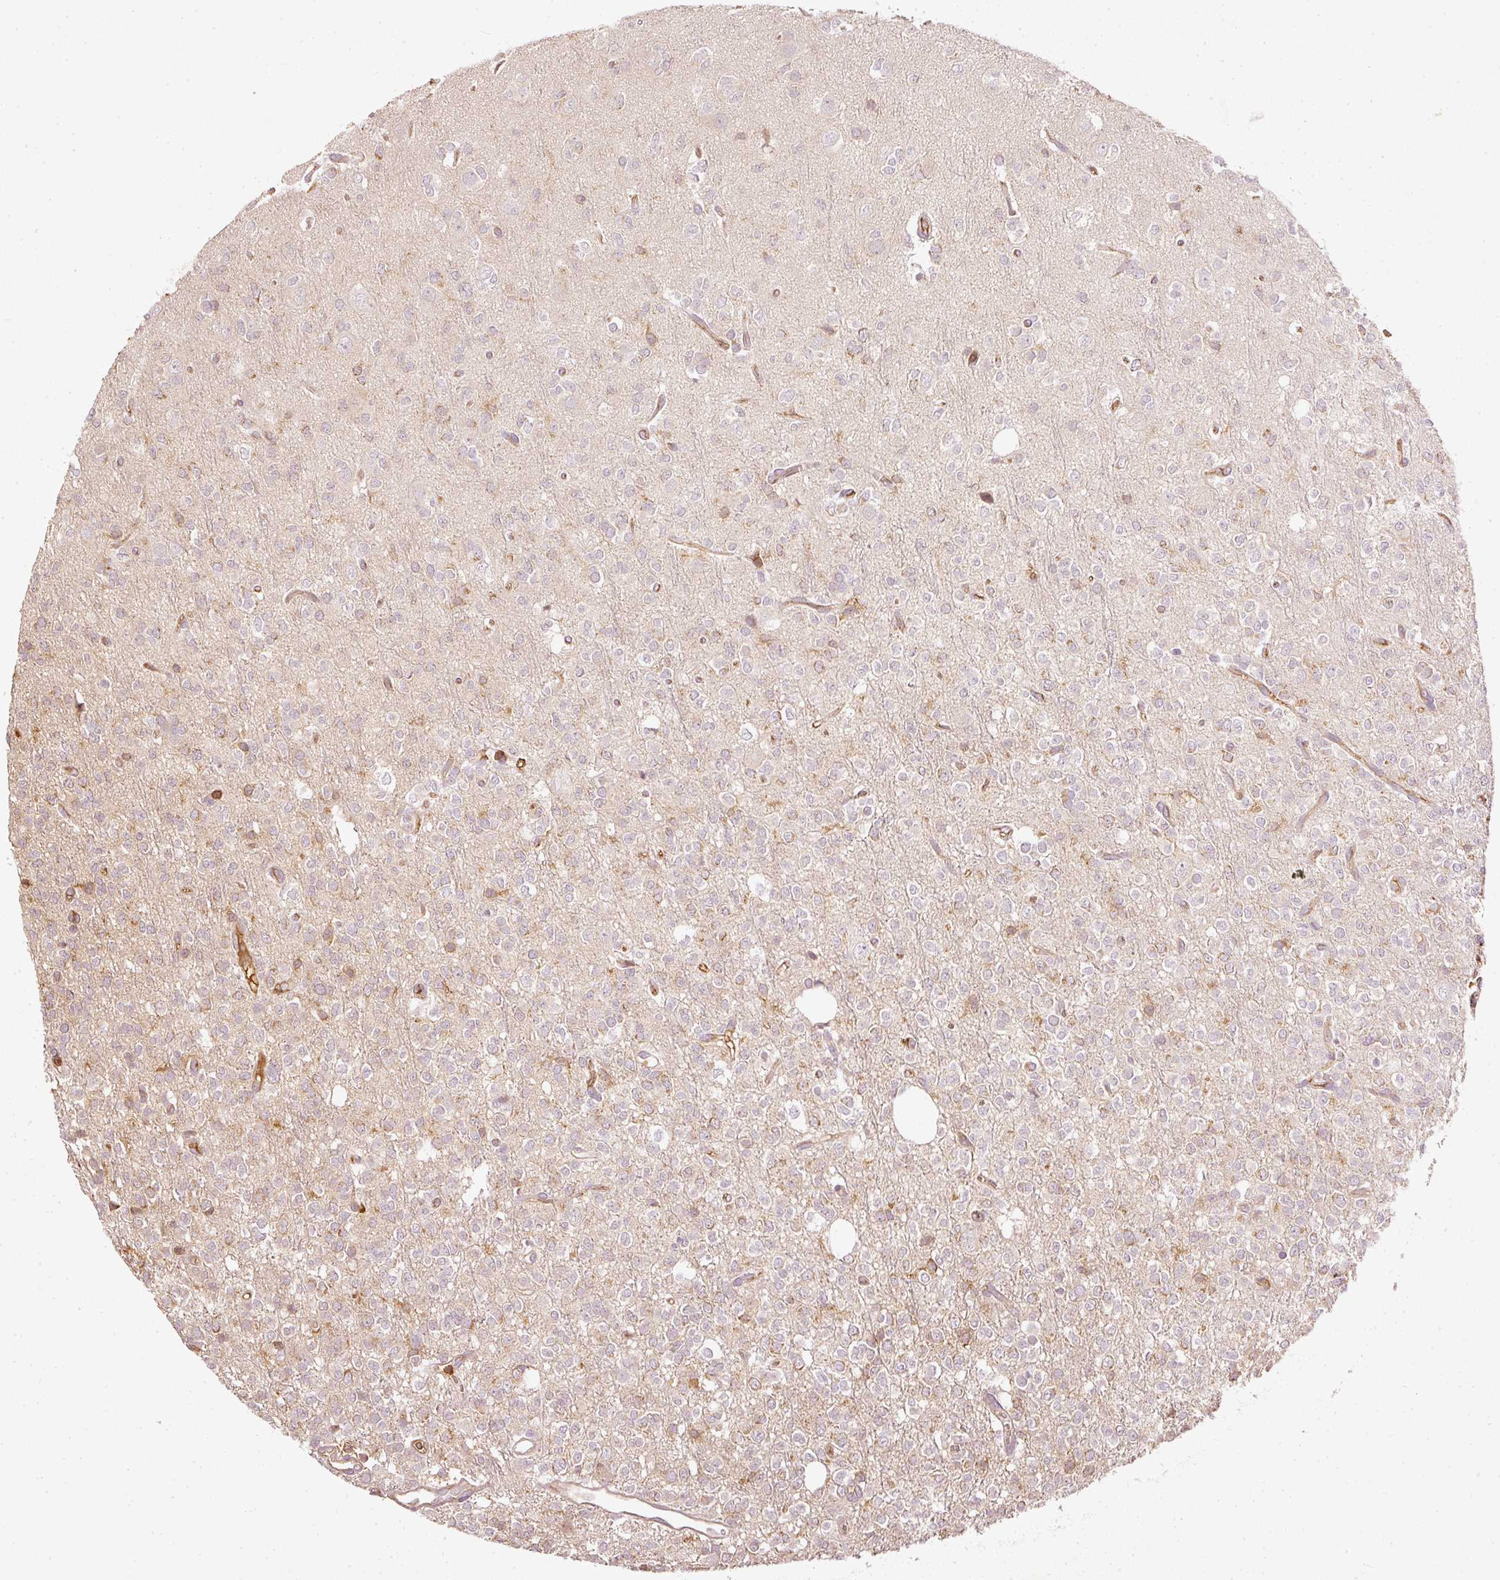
{"staining": {"intensity": "weak", "quantity": "<25%", "location": "cytoplasmic/membranous"}, "tissue": "glioma", "cell_type": "Tumor cells", "image_type": "cancer", "snomed": [{"axis": "morphology", "description": "Glioma, malignant, Low grade"}, {"axis": "topography", "description": "Brain"}], "caption": "There is no significant positivity in tumor cells of low-grade glioma (malignant).", "gene": "EVL", "patient": {"sex": "female", "age": 33}}